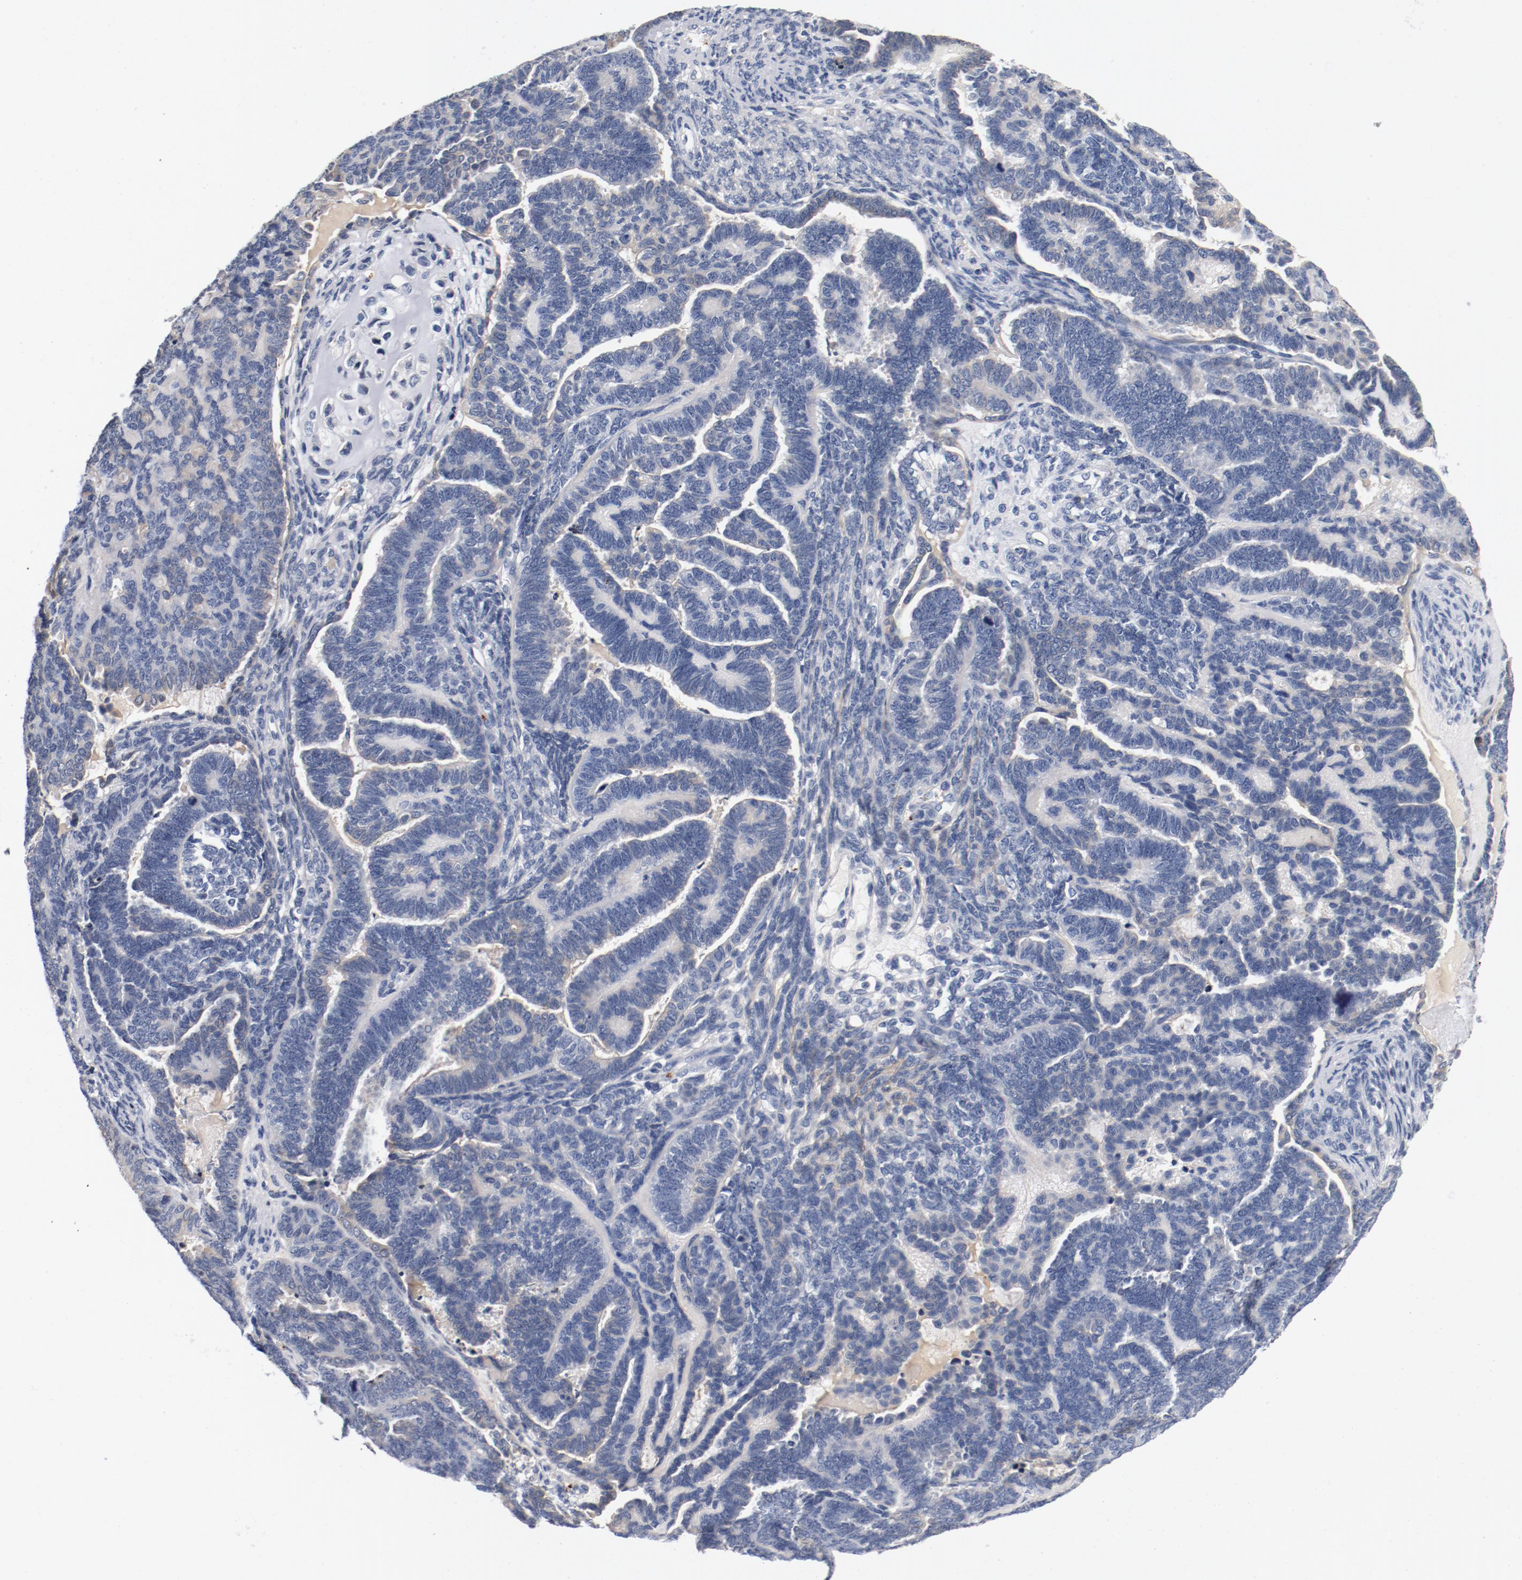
{"staining": {"intensity": "weak", "quantity": "<25%", "location": "cytoplasmic/membranous"}, "tissue": "endometrial cancer", "cell_type": "Tumor cells", "image_type": "cancer", "snomed": [{"axis": "morphology", "description": "Neoplasm, malignant, NOS"}, {"axis": "topography", "description": "Endometrium"}], "caption": "Neoplasm (malignant) (endometrial) was stained to show a protein in brown. There is no significant expression in tumor cells.", "gene": "PIM1", "patient": {"sex": "female", "age": 74}}